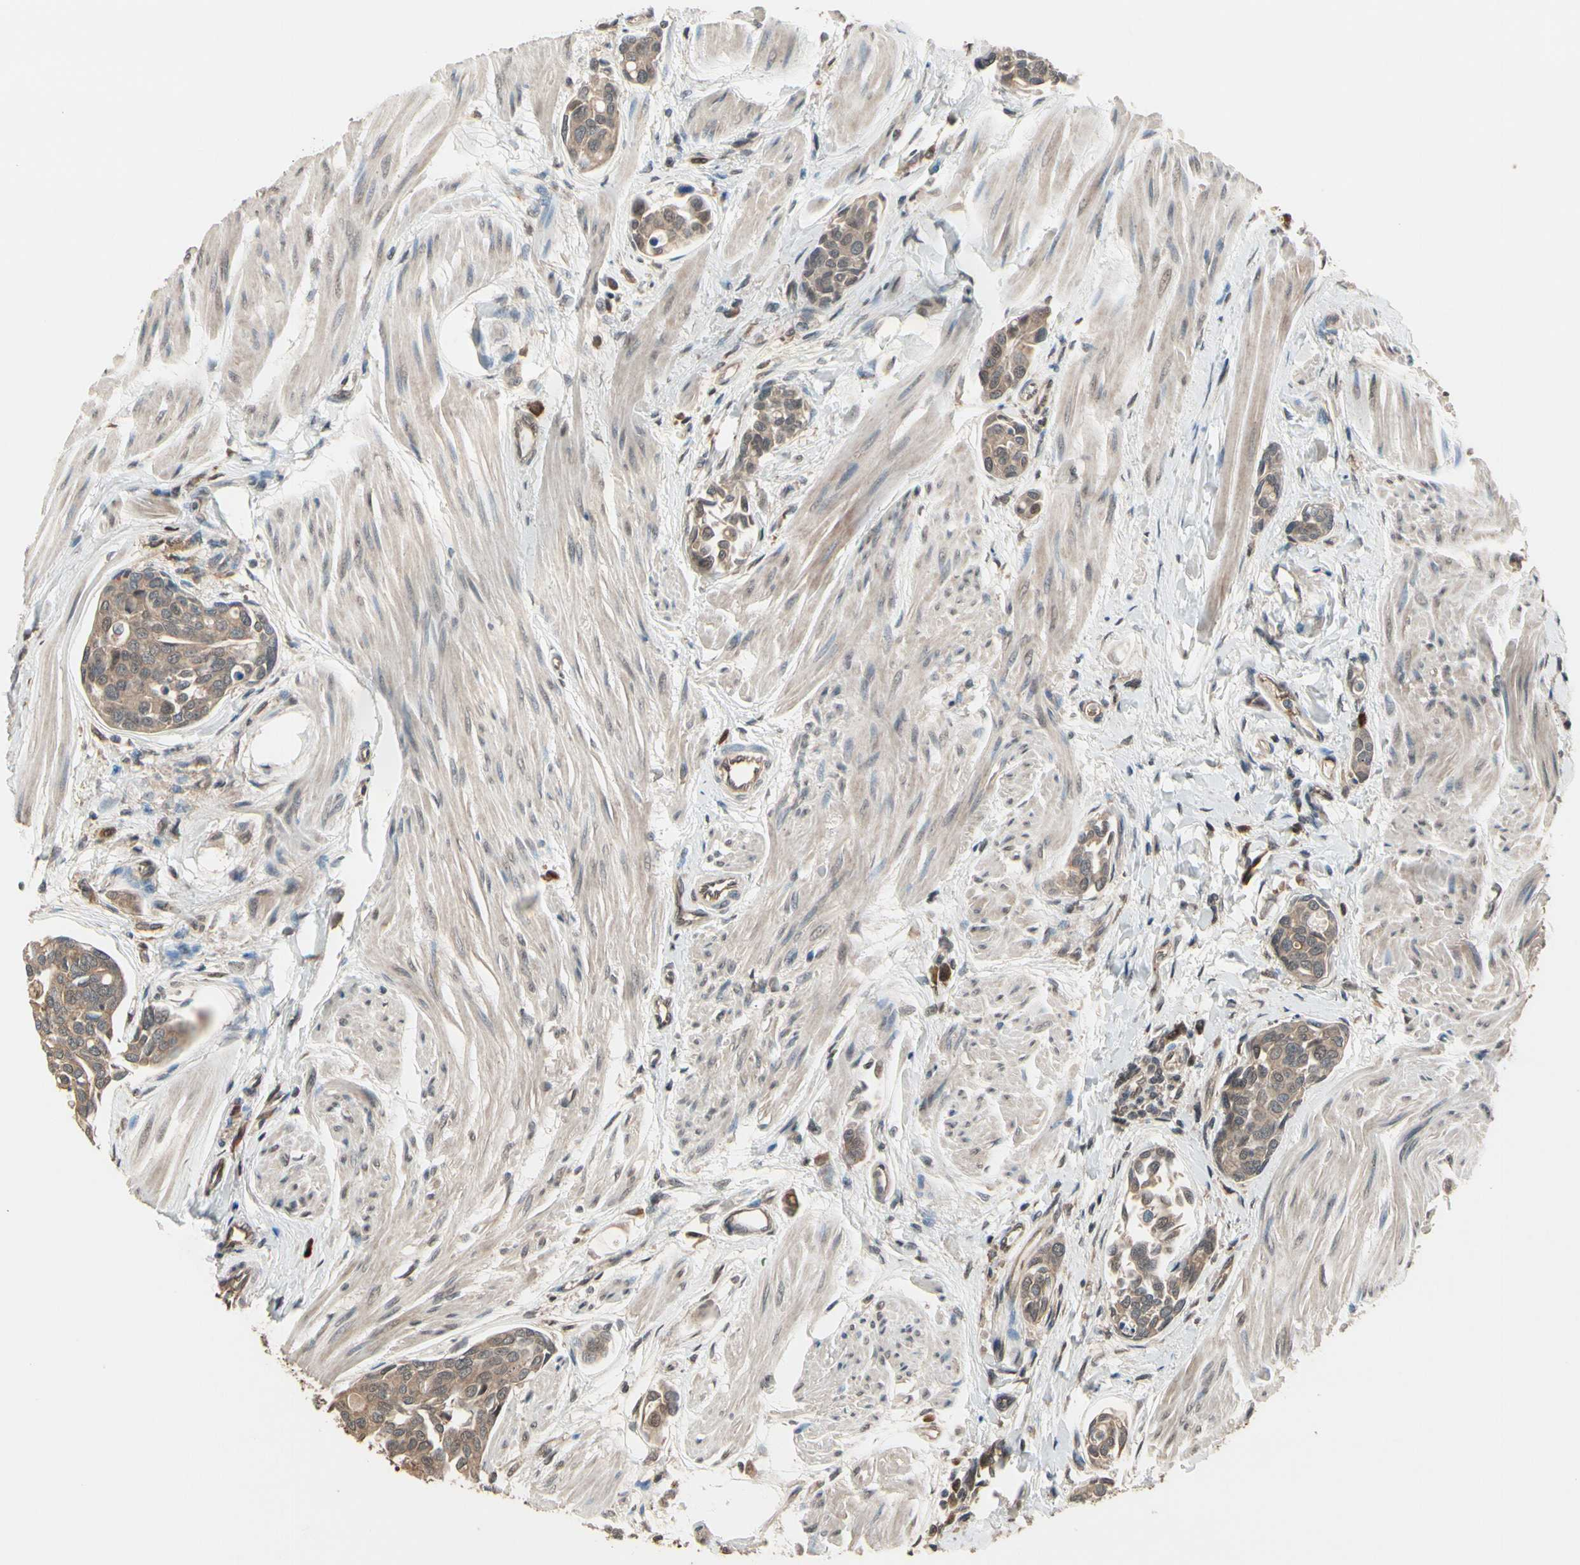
{"staining": {"intensity": "moderate", "quantity": ">75%", "location": "cytoplasmic/membranous"}, "tissue": "urothelial cancer", "cell_type": "Tumor cells", "image_type": "cancer", "snomed": [{"axis": "morphology", "description": "Urothelial carcinoma, High grade"}, {"axis": "topography", "description": "Urinary bladder"}], "caption": "An image of urothelial carcinoma (high-grade) stained for a protein exhibits moderate cytoplasmic/membranous brown staining in tumor cells.", "gene": "PNPLA7", "patient": {"sex": "male", "age": 78}}